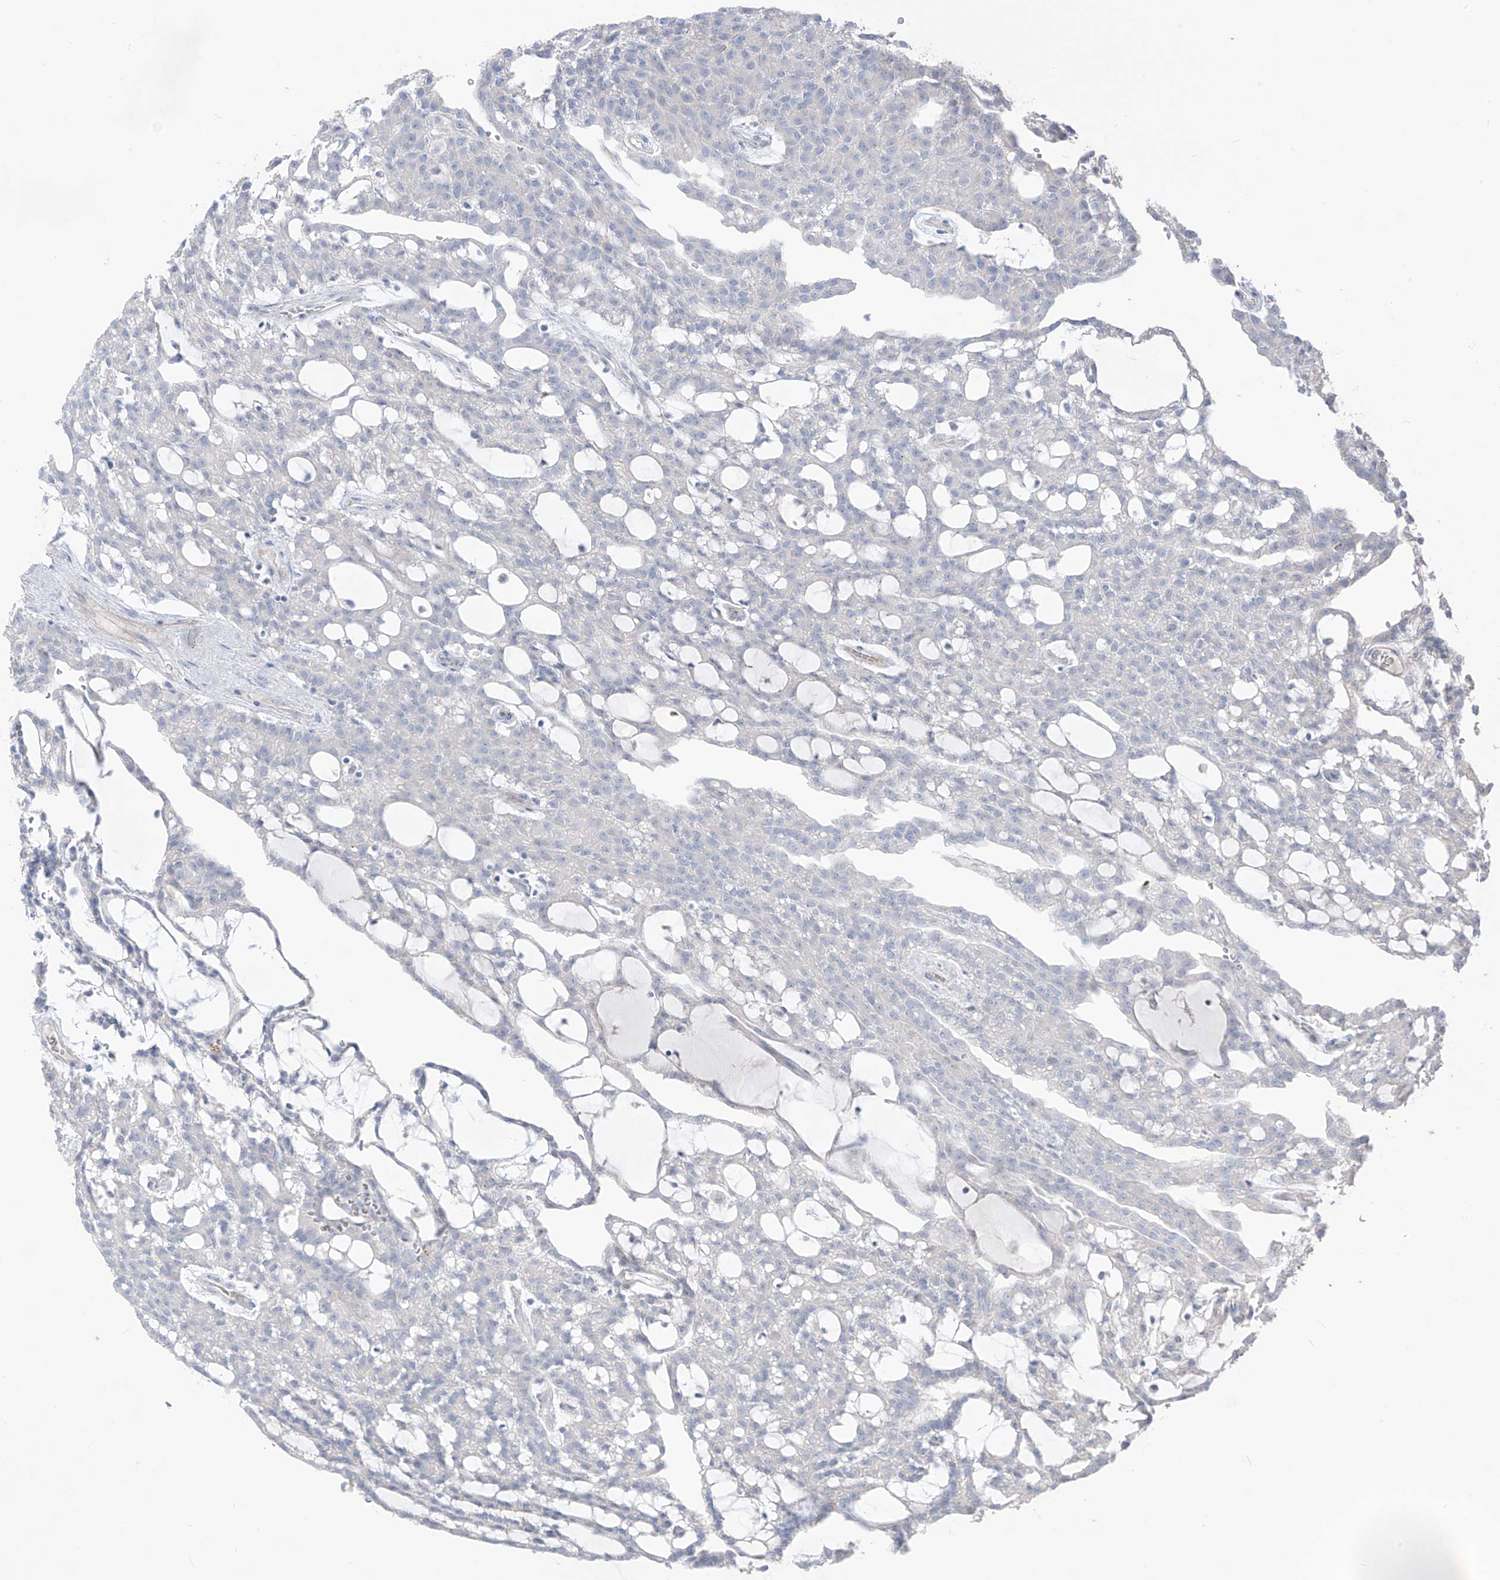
{"staining": {"intensity": "negative", "quantity": "none", "location": "none"}, "tissue": "renal cancer", "cell_type": "Tumor cells", "image_type": "cancer", "snomed": [{"axis": "morphology", "description": "Adenocarcinoma, NOS"}, {"axis": "topography", "description": "Kidney"}], "caption": "This is a image of IHC staining of adenocarcinoma (renal), which shows no positivity in tumor cells. (Brightfield microscopy of DAB immunohistochemistry at high magnification).", "gene": "ASPRV1", "patient": {"sex": "male", "age": 63}}